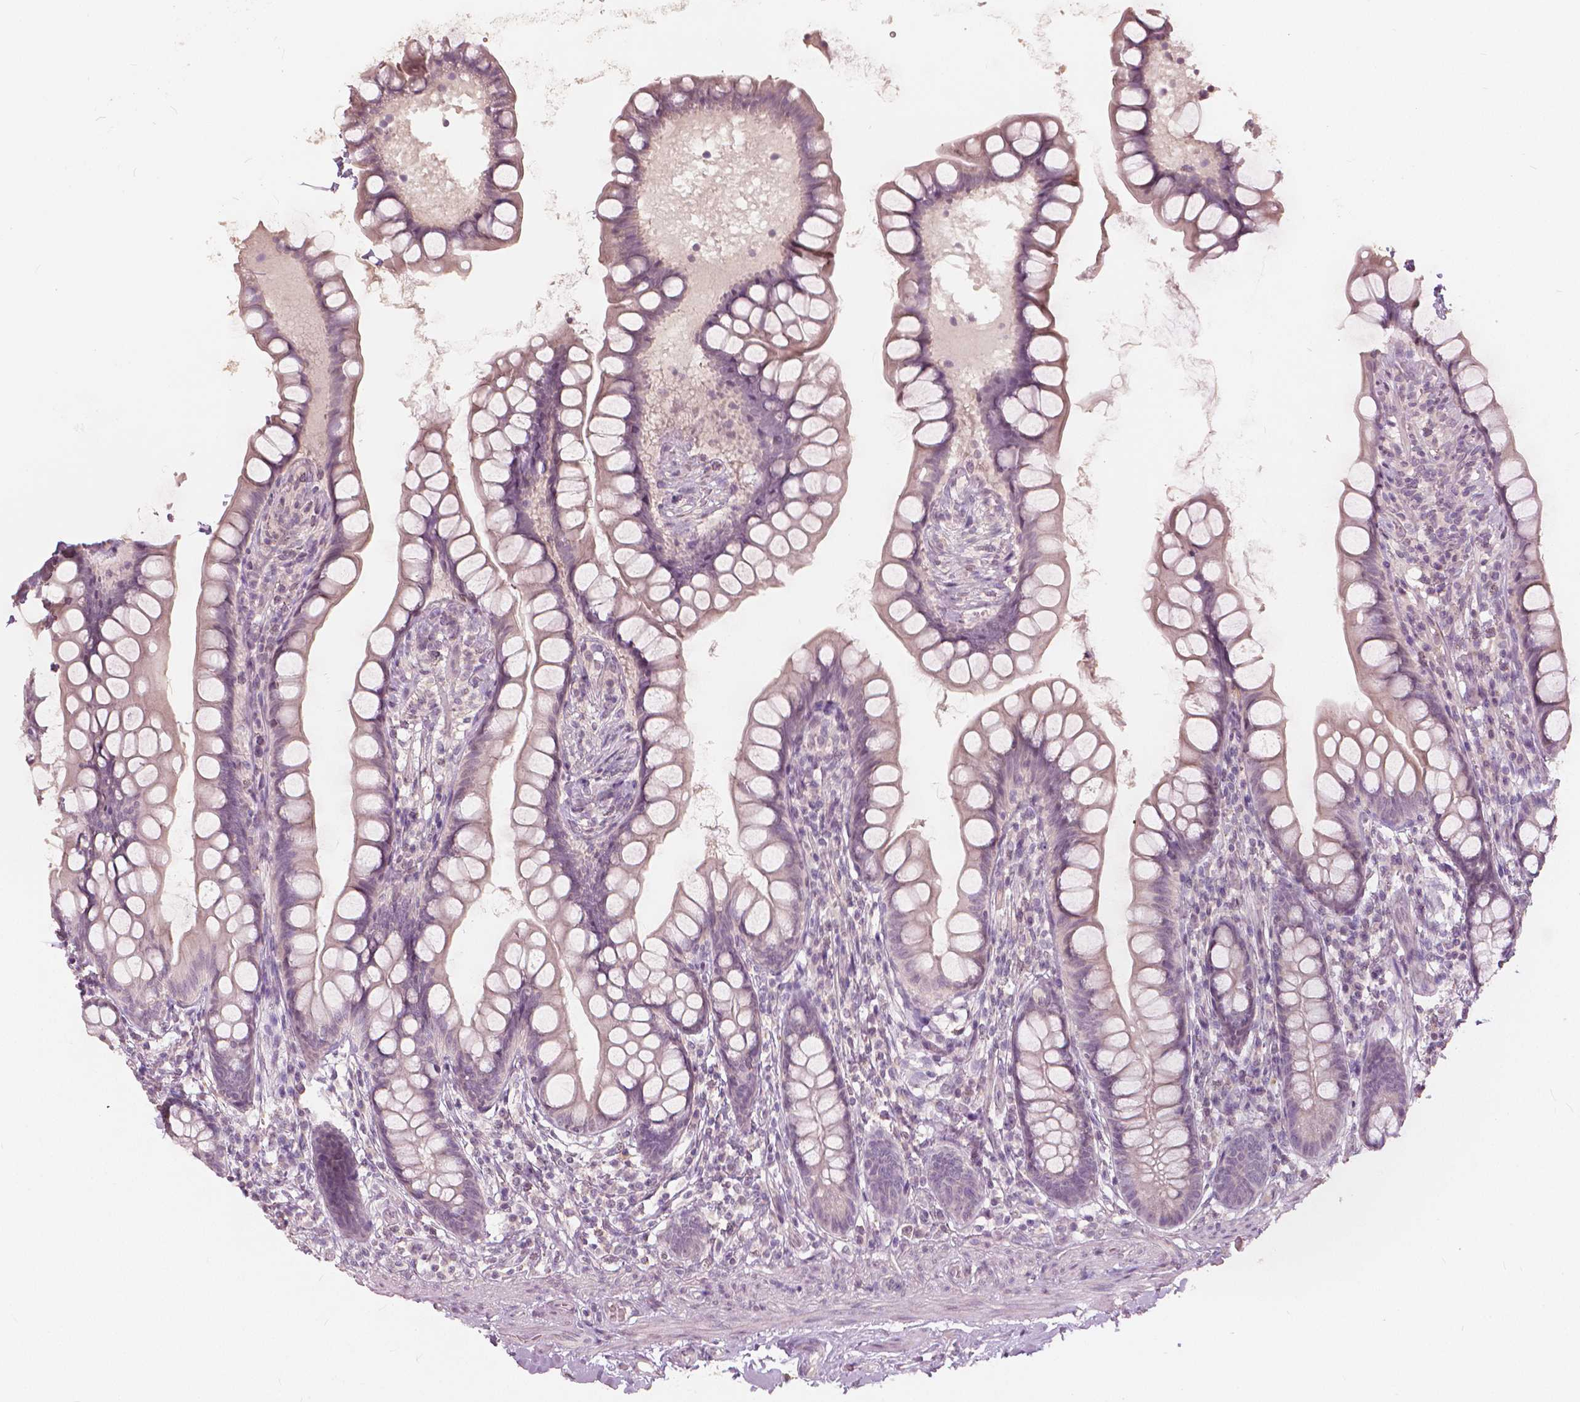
{"staining": {"intensity": "negative", "quantity": "none", "location": "none"}, "tissue": "small intestine", "cell_type": "Glandular cells", "image_type": "normal", "snomed": [{"axis": "morphology", "description": "Normal tissue, NOS"}, {"axis": "topography", "description": "Small intestine"}], "caption": "High power microscopy image of an immunohistochemistry histopathology image of benign small intestine, revealing no significant expression in glandular cells. (Stains: DAB immunohistochemistry (IHC) with hematoxylin counter stain, Microscopy: brightfield microscopy at high magnification).", "gene": "NANOG", "patient": {"sex": "male", "age": 70}}